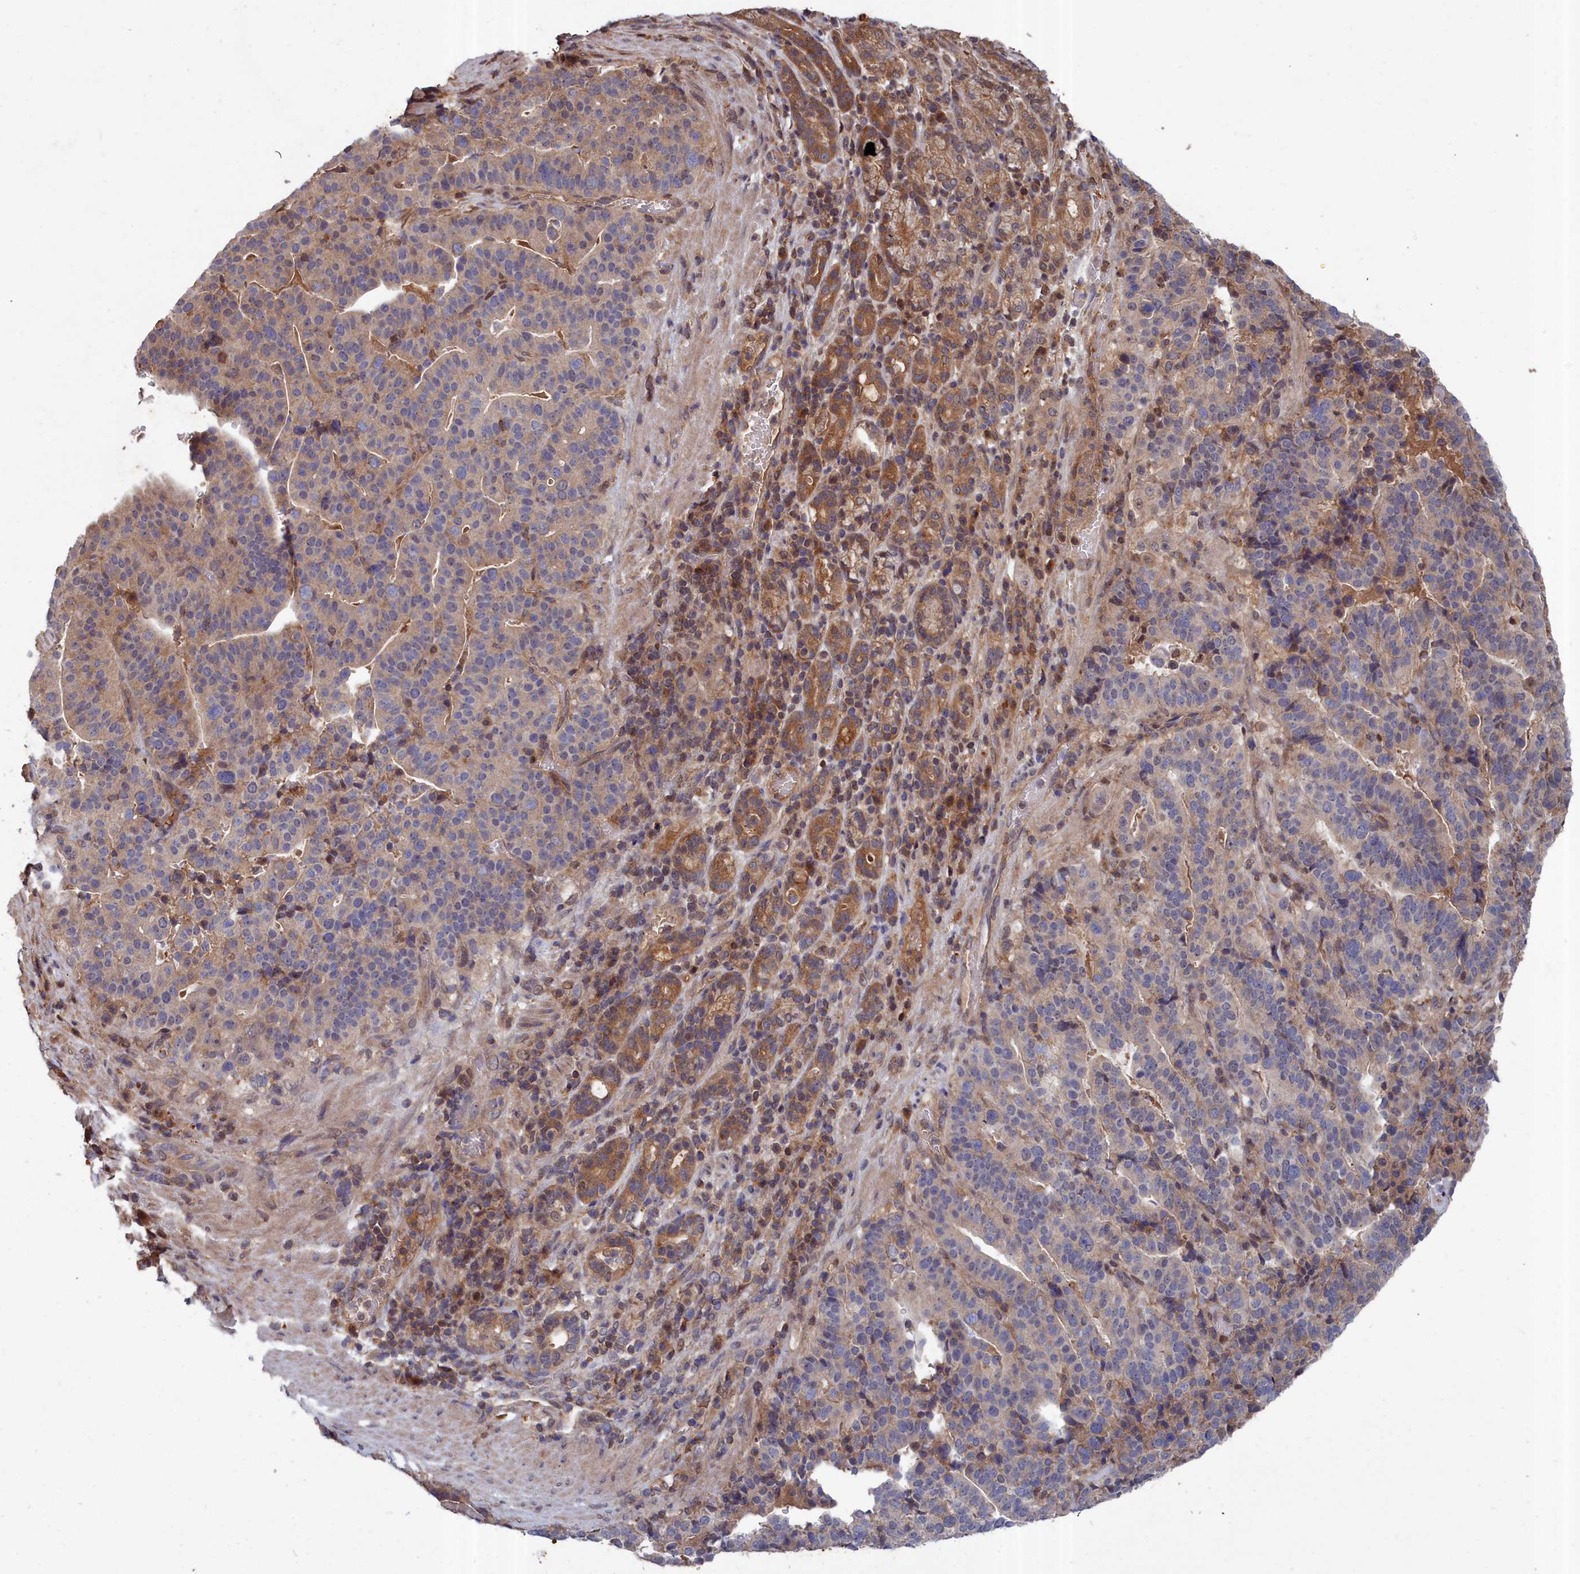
{"staining": {"intensity": "negative", "quantity": "none", "location": "none"}, "tissue": "stomach cancer", "cell_type": "Tumor cells", "image_type": "cancer", "snomed": [{"axis": "morphology", "description": "Adenocarcinoma, NOS"}, {"axis": "topography", "description": "Stomach"}], "caption": "The micrograph displays no staining of tumor cells in stomach cancer (adenocarcinoma).", "gene": "GFRA2", "patient": {"sex": "male", "age": 48}}